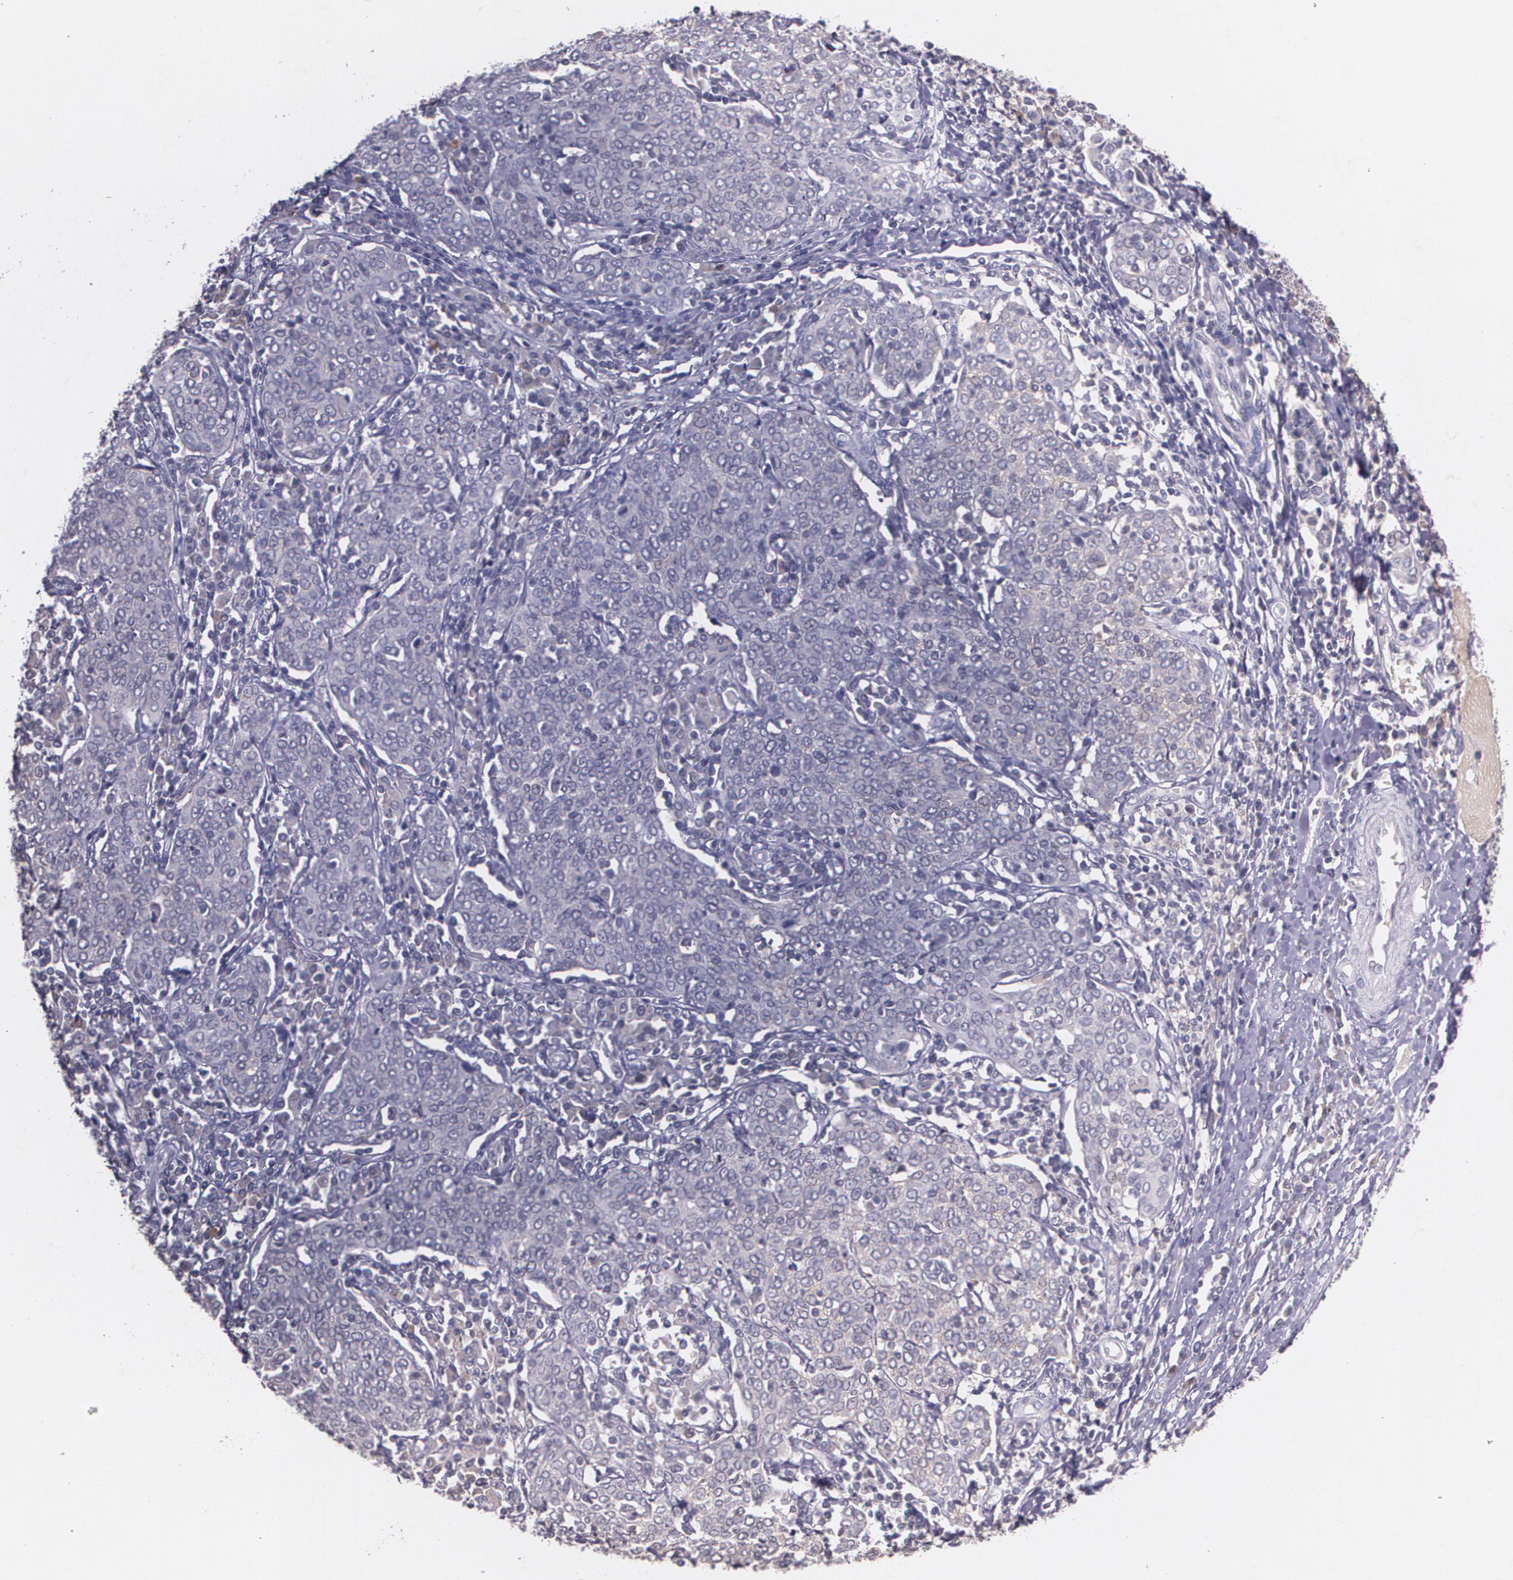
{"staining": {"intensity": "negative", "quantity": "none", "location": "none"}, "tissue": "cervical cancer", "cell_type": "Tumor cells", "image_type": "cancer", "snomed": [{"axis": "morphology", "description": "Squamous cell carcinoma, NOS"}, {"axis": "topography", "description": "Cervix"}], "caption": "A micrograph of cervical cancer (squamous cell carcinoma) stained for a protein demonstrates no brown staining in tumor cells. (DAB immunohistochemistry (IHC) with hematoxylin counter stain).", "gene": "TM4SF1", "patient": {"sex": "female", "age": 40}}